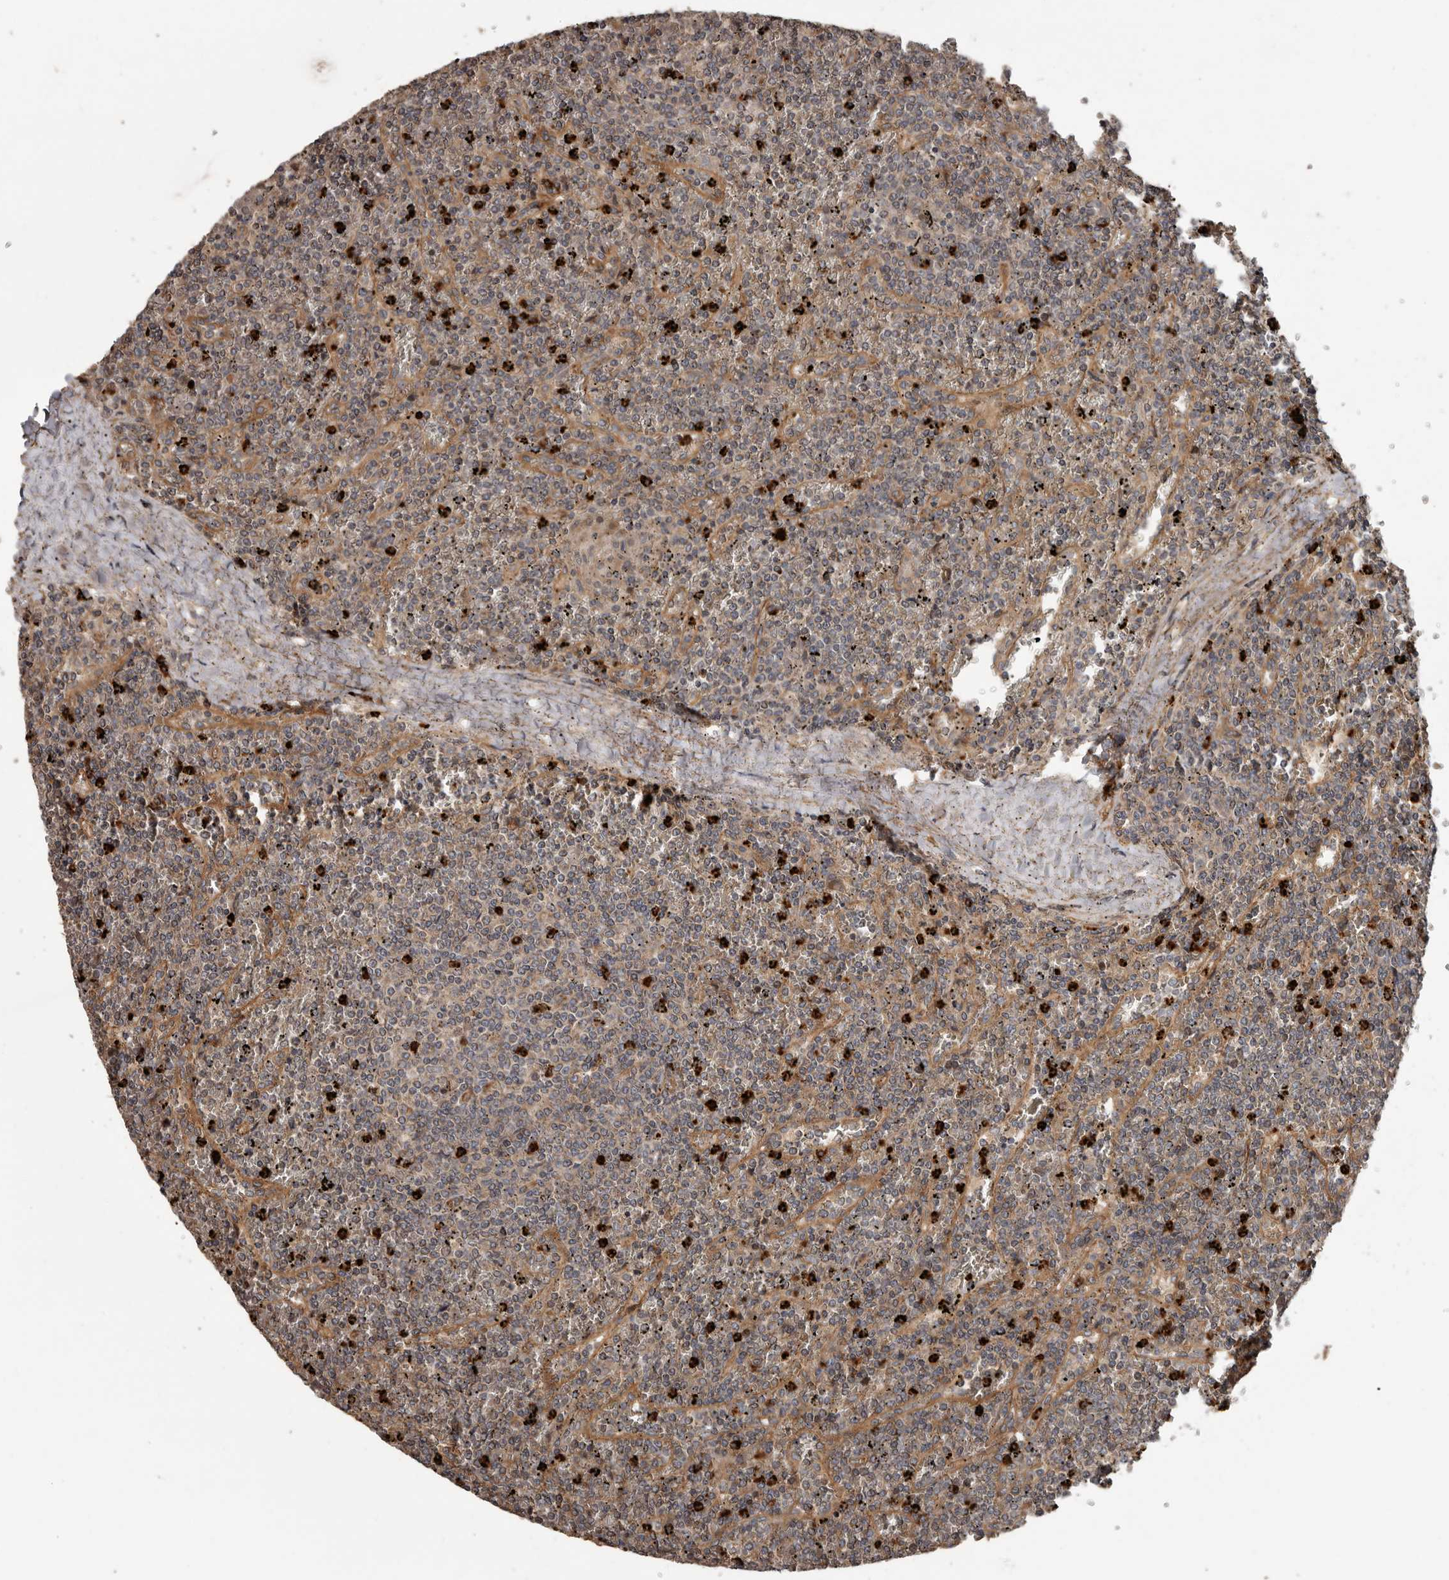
{"staining": {"intensity": "weak", "quantity": "25%-75%", "location": "cytoplasmic/membranous"}, "tissue": "lymphoma", "cell_type": "Tumor cells", "image_type": "cancer", "snomed": [{"axis": "morphology", "description": "Malignant lymphoma, non-Hodgkin's type, Low grade"}, {"axis": "topography", "description": "Spleen"}], "caption": "This is a photomicrograph of immunohistochemistry staining of low-grade malignant lymphoma, non-Hodgkin's type, which shows weak positivity in the cytoplasmic/membranous of tumor cells.", "gene": "ARHGEF5", "patient": {"sex": "female", "age": 19}}